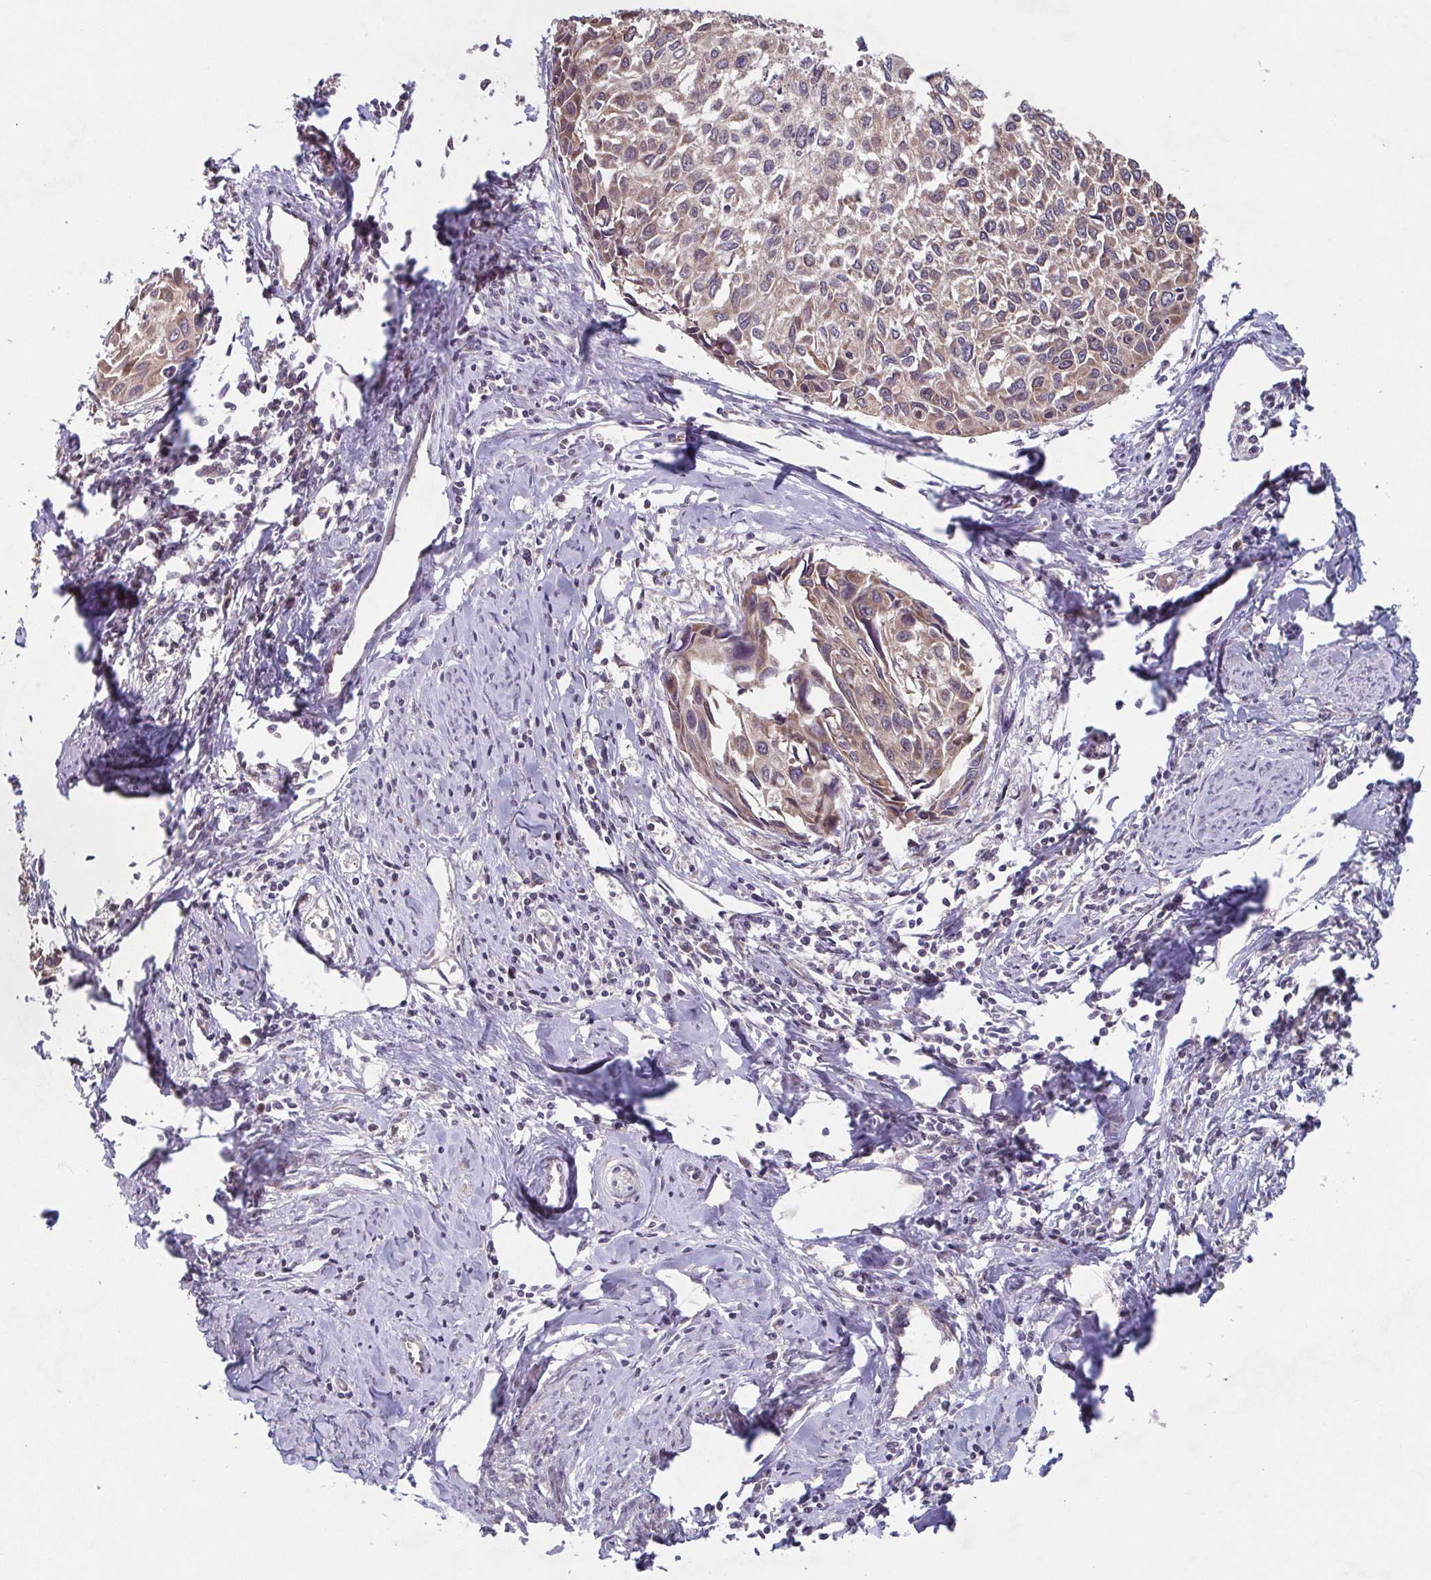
{"staining": {"intensity": "weak", "quantity": ">75%", "location": "cytoplasmic/membranous,nuclear"}, "tissue": "cervical cancer", "cell_type": "Tumor cells", "image_type": "cancer", "snomed": [{"axis": "morphology", "description": "Squamous cell carcinoma, NOS"}, {"axis": "topography", "description": "Cervix"}], "caption": "Cervical cancer stained with IHC shows weak cytoplasmic/membranous and nuclear expression in about >75% of tumor cells.", "gene": "COPB1", "patient": {"sex": "female", "age": 50}}